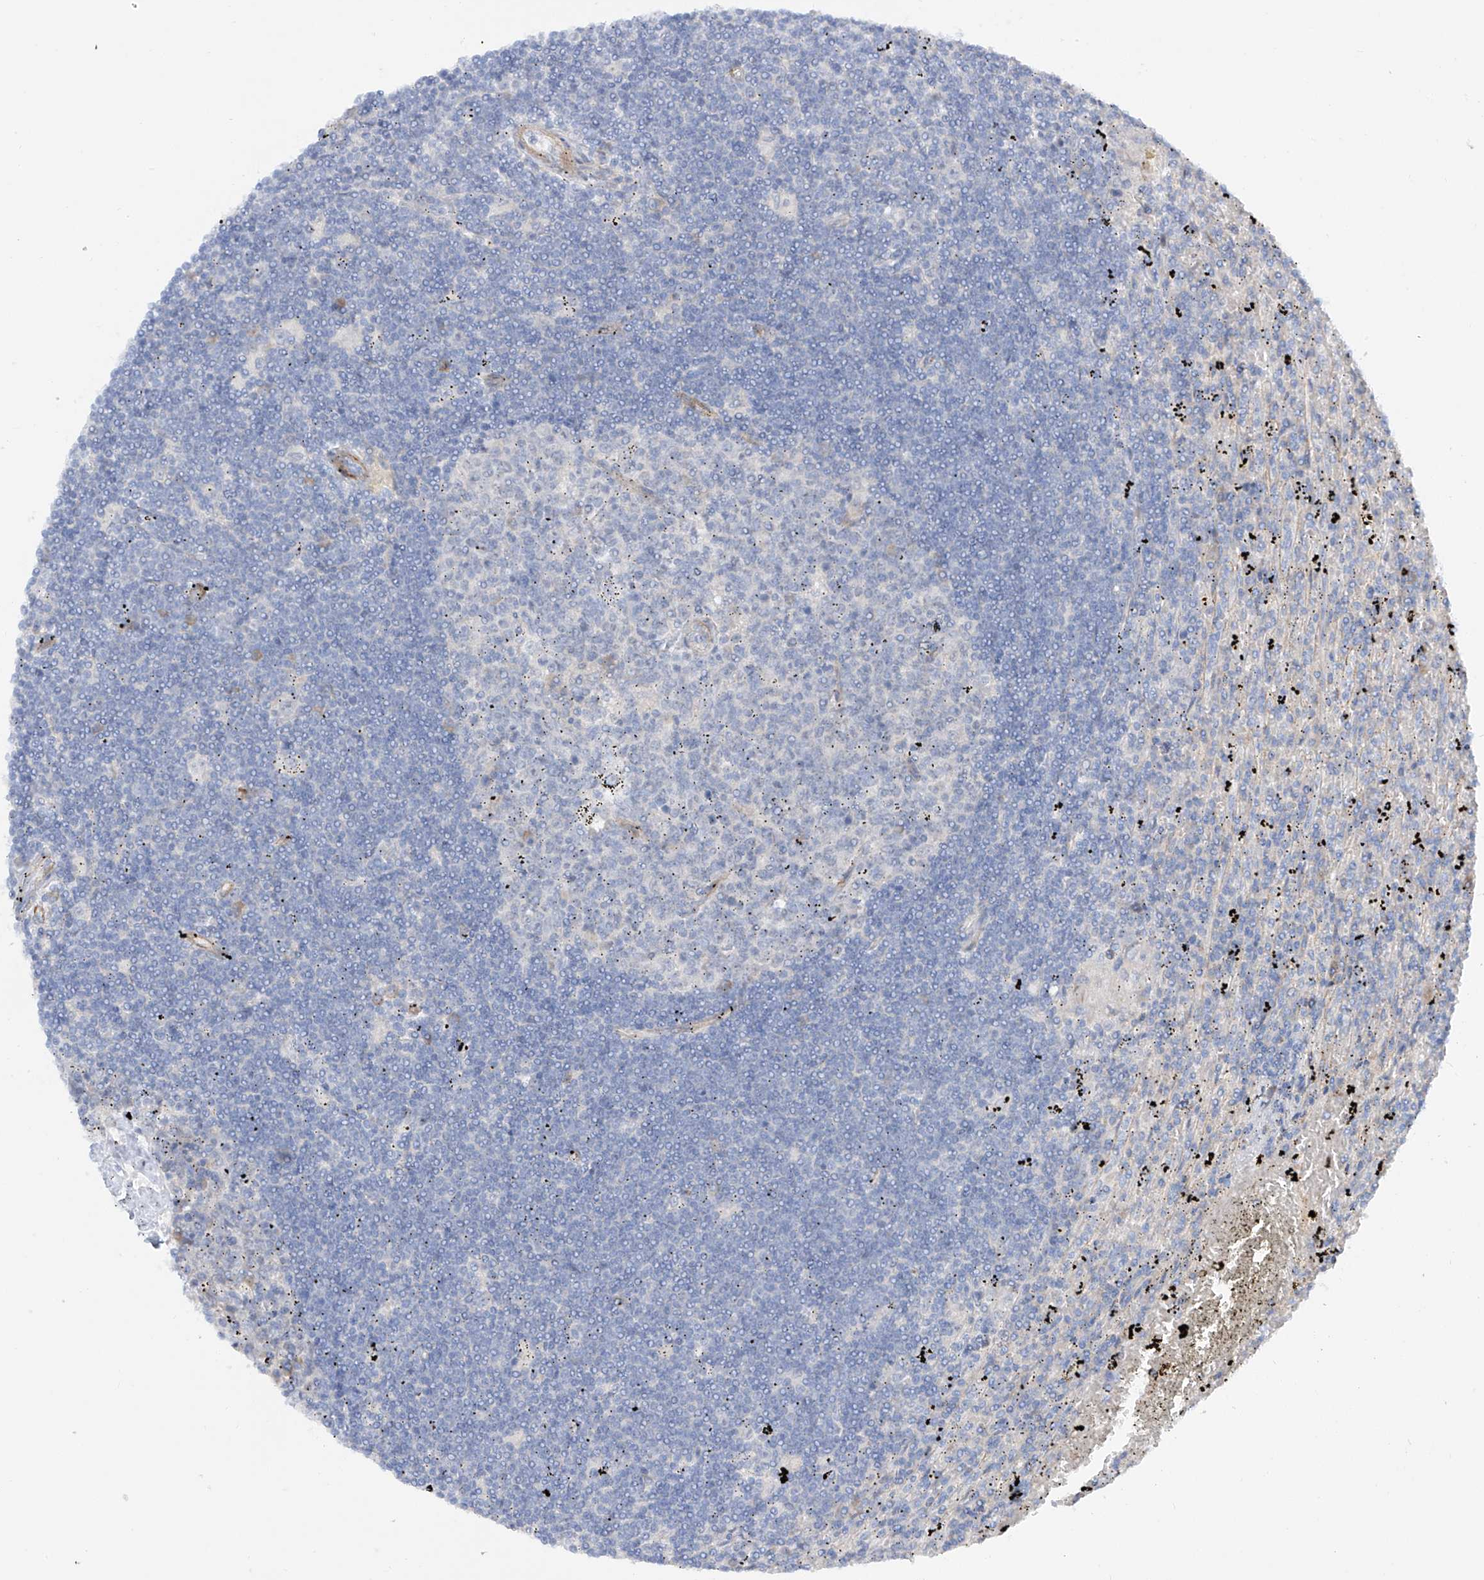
{"staining": {"intensity": "negative", "quantity": "none", "location": "none"}, "tissue": "lymphoma", "cell_type": "Tumor cells", "image_type": "cancer", "snomed": [{"axis": "morphology", "description": "Malignant lymphoma, non-Hodgkin's type, Low grade"}, {"axis": "topography", "description": "Spleen"}], "caption": "Immunohistochemistry (IHC) photomicrograph of human low-grade malignant lymphoma, non-Hodgkin's type stained for a protein (brown), which exhibits no expression in tumor cells.", "gene": "LCA5", "patient": {"sex": "male", "age": 76}}